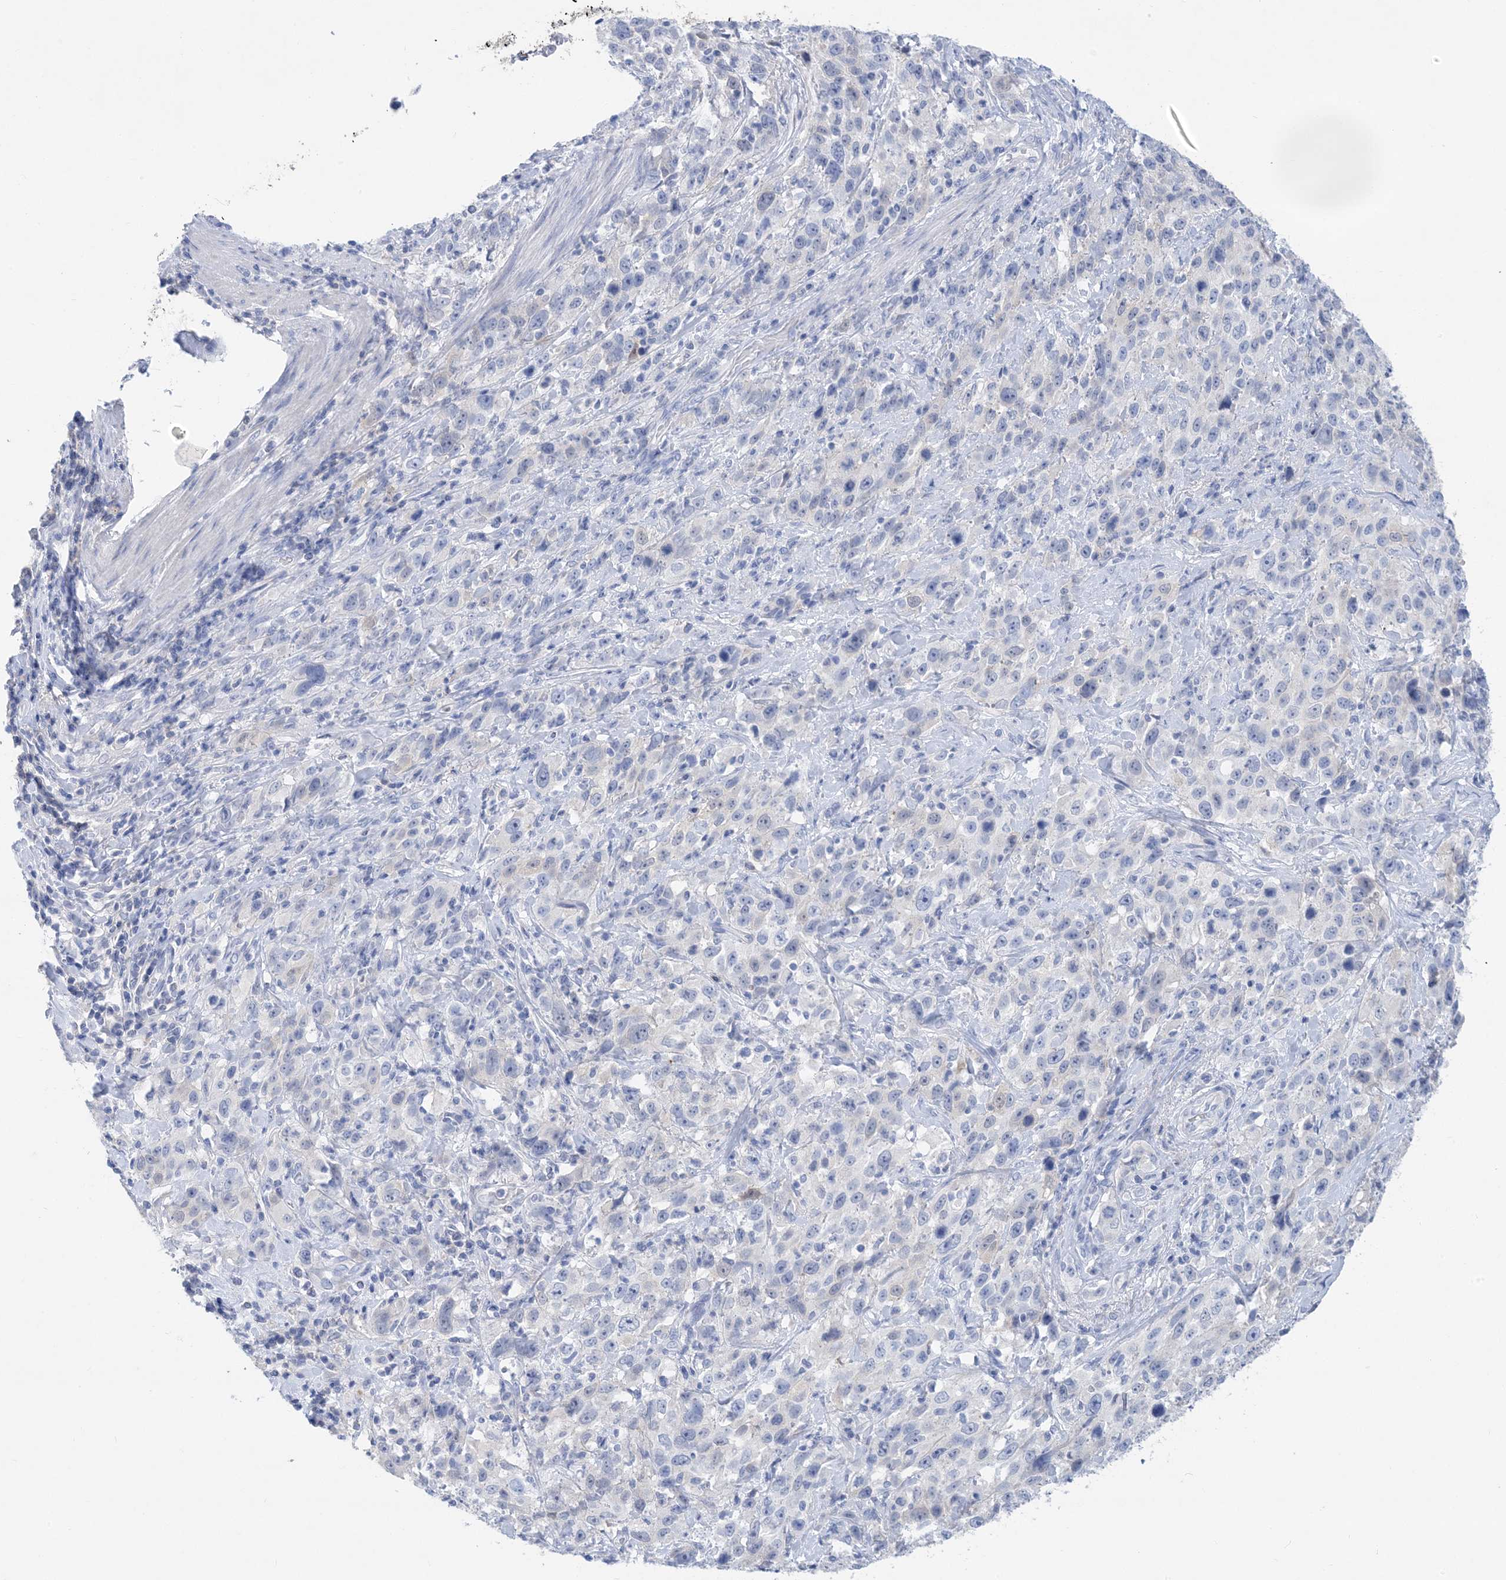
{"staining": {"intensity": "negative", "quantity": "none", "location": "none"}, "tissue": "stomach cancer", "cell_type": "Tumor cells", "image_type": "cancer", "snomed": [{"axis": "morphology", "description": "Normal tissue, NOS"}, {"axis": "morphology", "description": "Adenocarcinoma, NOS"}, {"axis": "topography", "description": "Lymph node"}, {"axis": "topography", "description": "Stomach"}], "caption": "An image of stomach cancer stained for a protein reveals no brown staining in tumor cells.", "gene": "SH3YL1", "patient": {"sex": "male", "age": 48}}